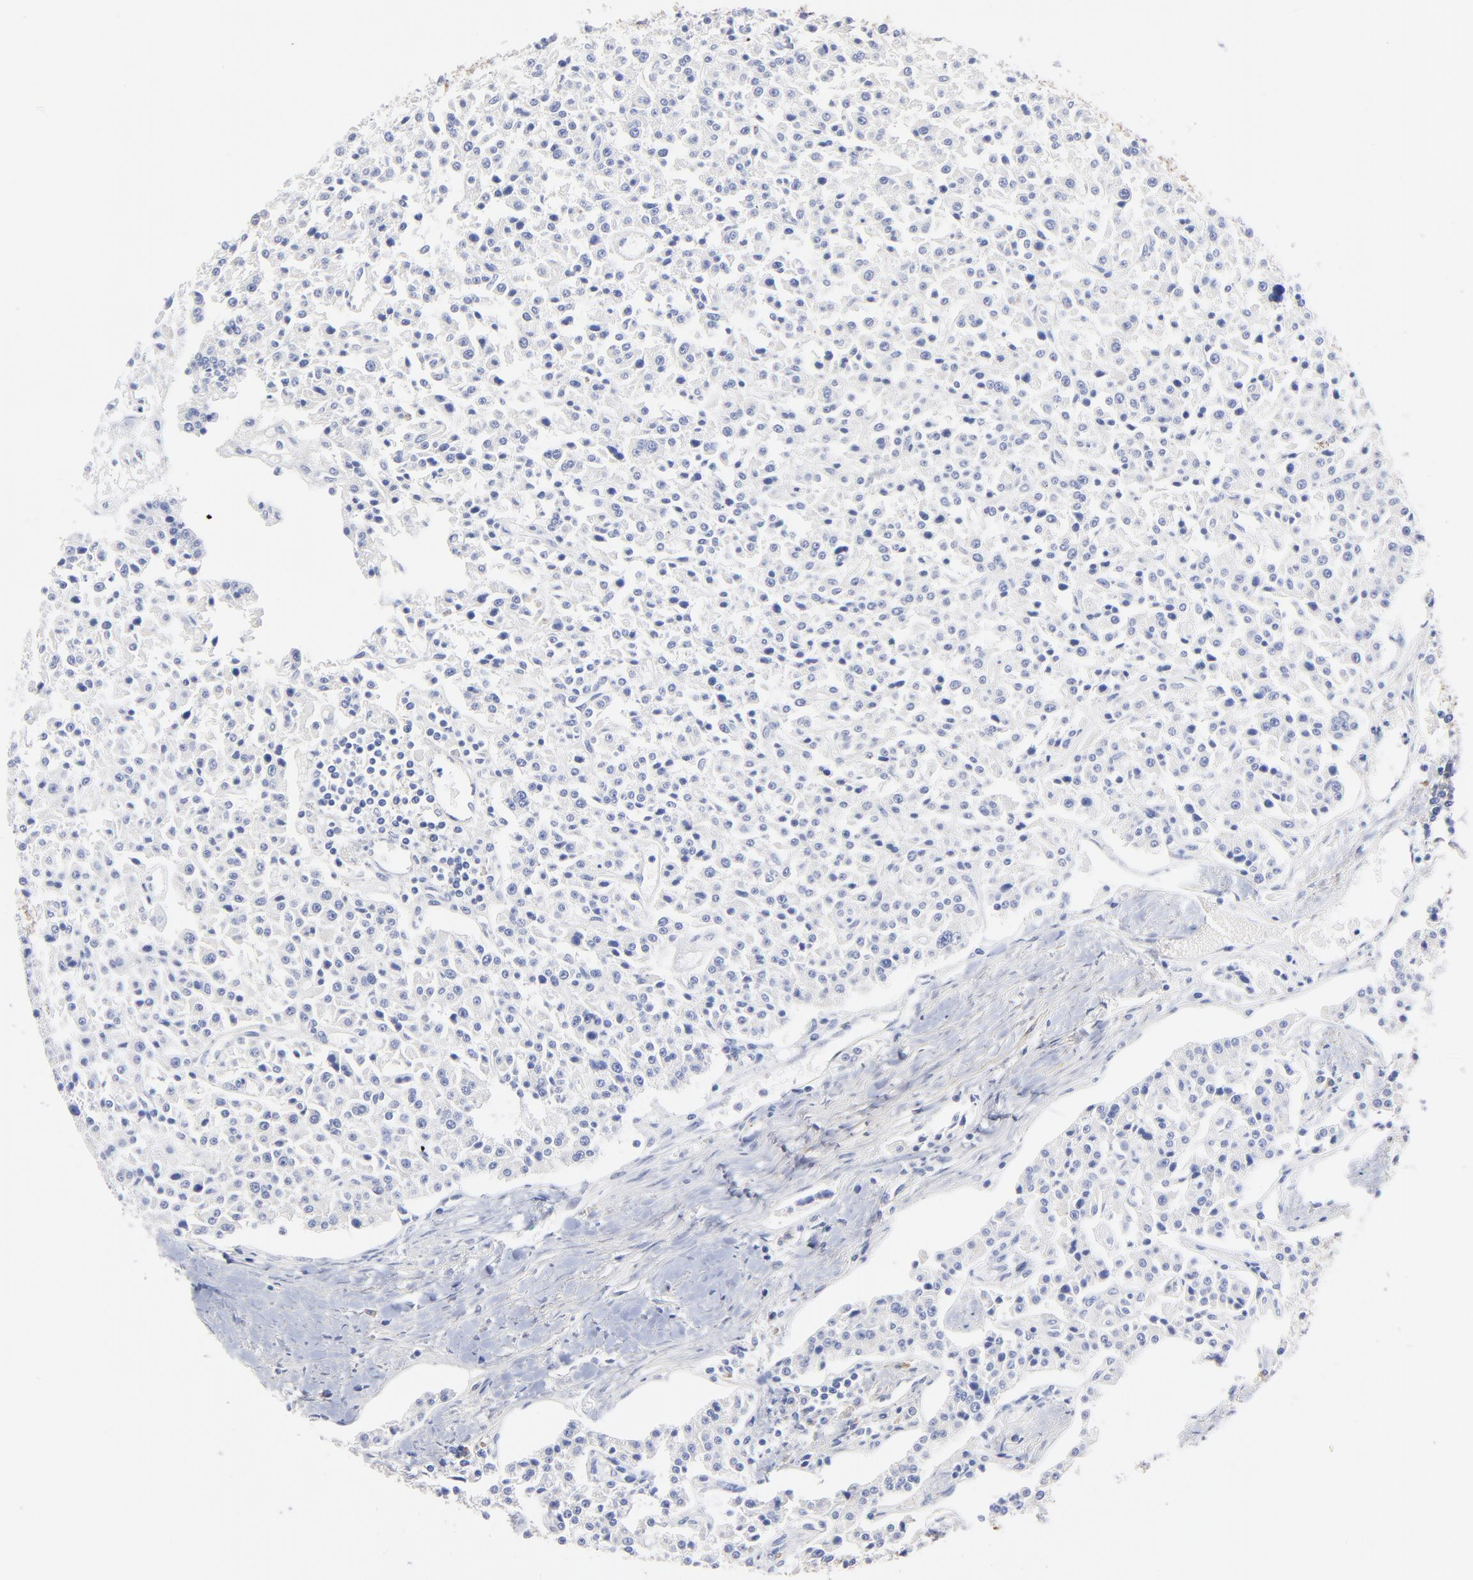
{"staining": {"intensity": "negative", "quantity": "none", "location": "none"}, "tissue": "carcinoid", "cell_type": "Tumor cells", "image_type": "cancer", "snomed": [{"axis": "morphology", "description": "Carcinoid, malignant, NOS"}, {"axis": "topography", "description": "Stomach"}], "caption": "Tumor cells show no significant staining in malignant carcinoid.", "gene": "TWNK", "patient": {"sex": "female", "age": 76}}